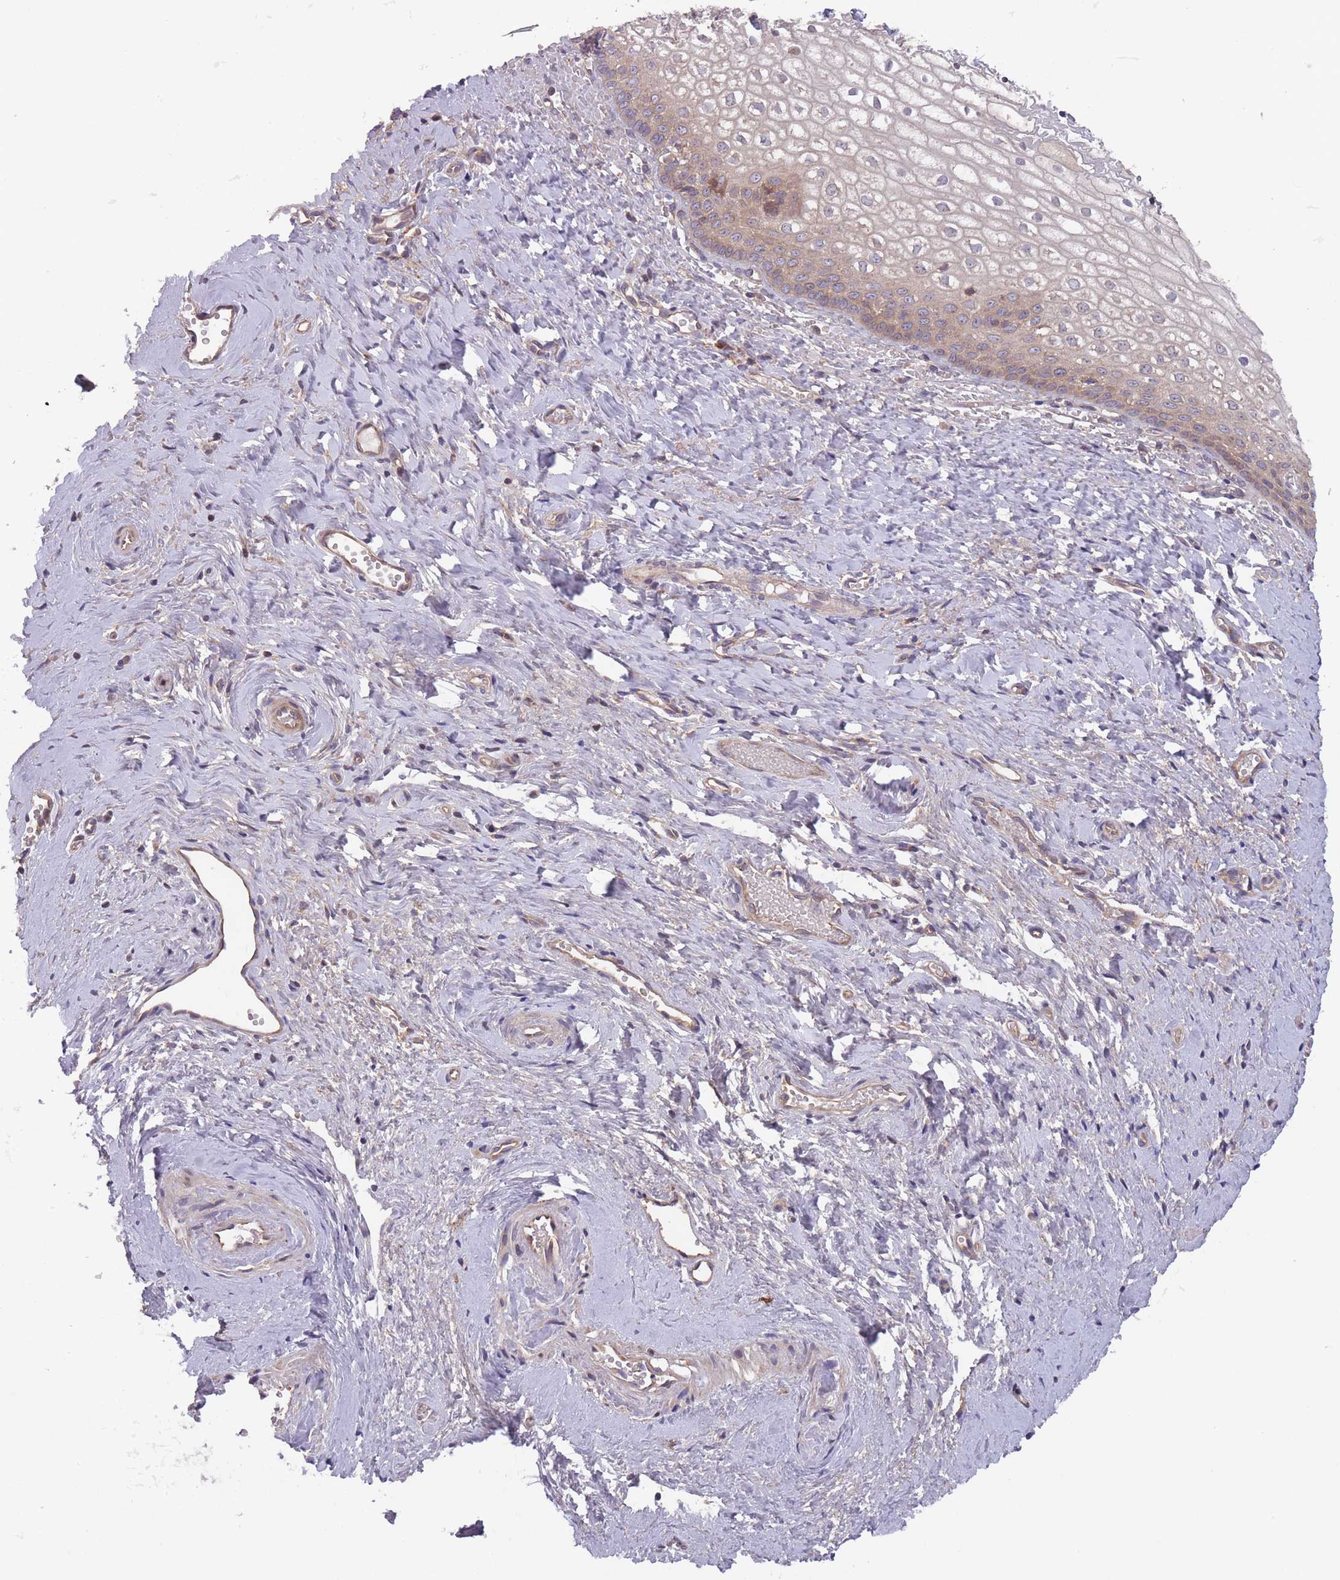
{"staining": {"intensity": "weak", "quantity": "25%-75%", "location": "cytoplasmic/membranous"}, "tissue": "vagina", "cell_type": "Squamous epithelial cells", "image_type": "normal", "snomed": [{"axis": "morphology", "description": "Normal tissue, NOS"}, {"axis": "topography", "description": "Vagina"}], "caption": "Benign vagina demonstrates weak cytoplasmic/membranous expression in about 25%-75% of squamous epithelial cells, visualized by immunohistochemistry. Immunohistochemistry stains the protein in brown and the nuclei are stained blue.", "gene": "ITPKC", "patient": {"sex": "female", "age": 59}}